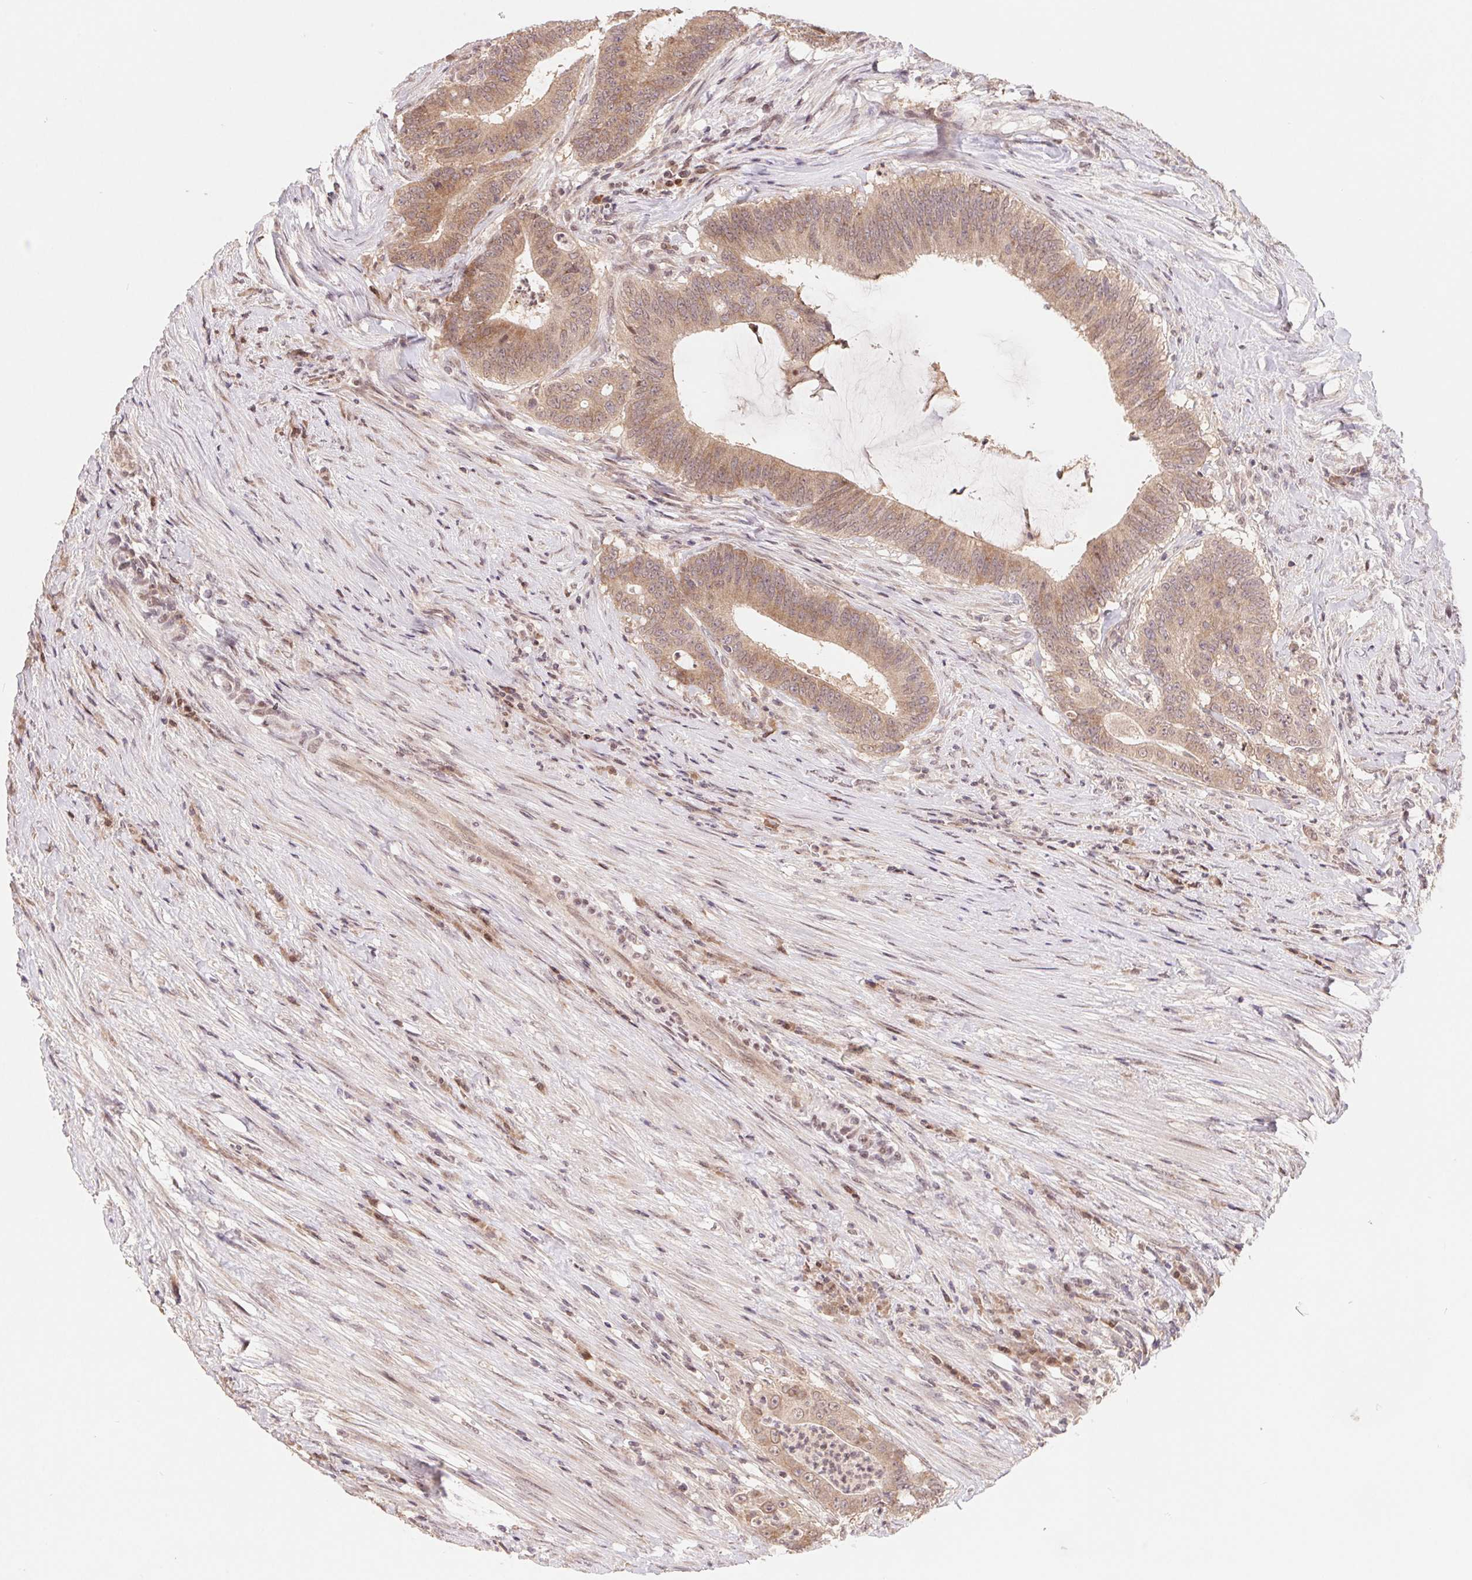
{"staining": {"intensity": "weak", "quantity": ">75%", "location": "cytoplasmic/membranous"}, "tissue": "colorectal cancer", "cell_type": "Tumor cells", "image_type": "cancer", "snomed": [{"axis": "morphology", "description": "Adenocarcinoma, NOS"}, {"axis": "topography", "description": "Colon"}], "caption": "An immunohistochemistry micrograph of tumor tissue is shown. Protein staining in brown labels weak cytoplasmic/membranous positivity in colorectal adenocarcinoma within tumor cells. (DAB = brown stain, brightfield microscopy at high magnification).", "gene": "HMGN3", "patient": {"sex": "female", "age": 43}}